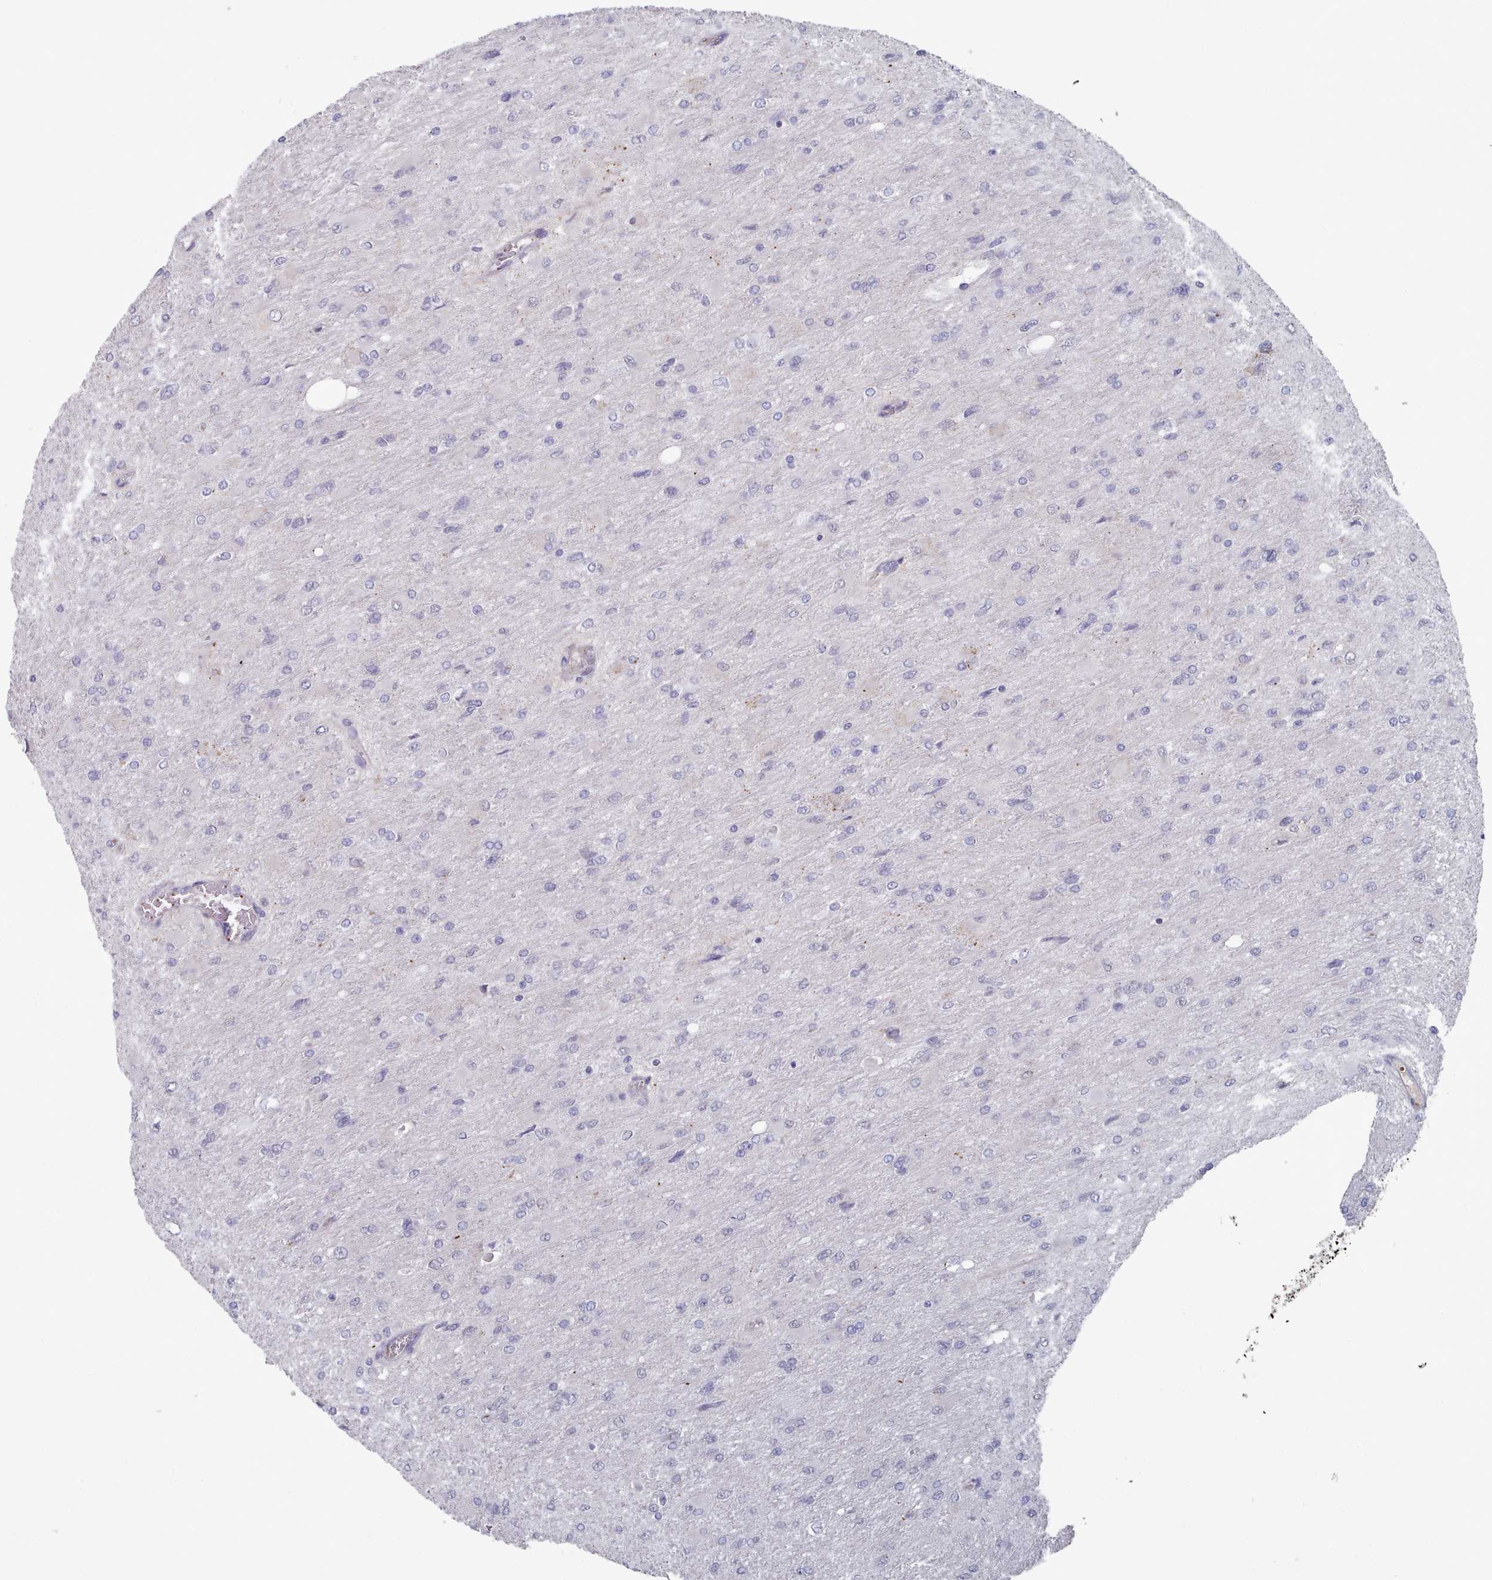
{"staining": {"intensity": "negative", "quantity": "none", "location": "none"}, "tissue": "glioma", "cell_type": "Tumor cells", "image_type": "cancer", "snomed": [{"axis": "morphology", "description": "Glioma, malignant, High grade"}, {"axis": "topography", "description": "Cerebral cortex"}], "caption": "Glioma was stained to show a protein in brown. There is no significant positivity in tumor cells. (Brightfield microscopy of DAB (3,3'-diaminobenzidine) IHC at high magnification).", "gene": "TRARG1", "patient": {"sex": "female", "age": 36}}